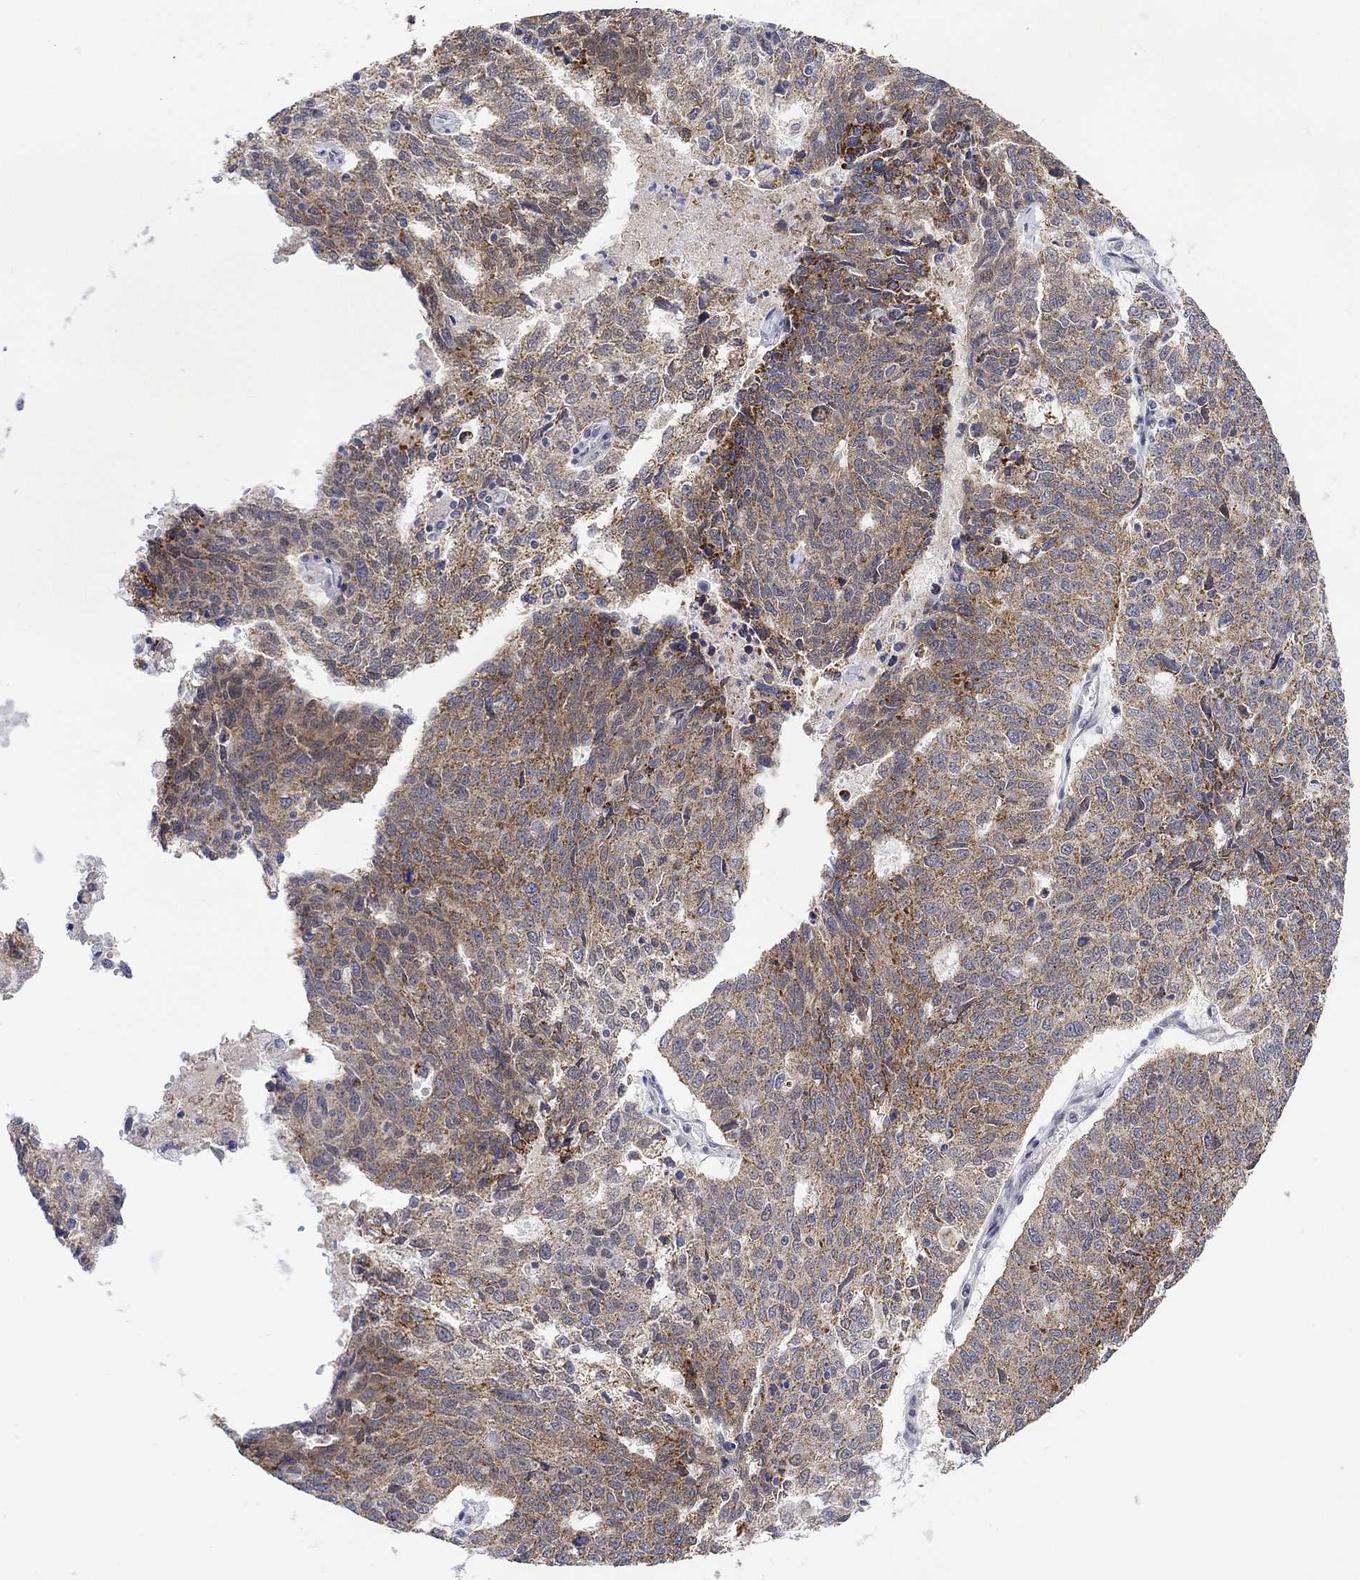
{"staining": {"intensity": "moderate", "quantity": "25%-75%", "location": "cytoplasmic/membranous"}, "tissue": "ovarian cancer", "cell_type": "Tumor cells", "image_type": "cancer", "snomed": [{"axis": "morphology", "description": "Cystadenocarcinoma, serous, NOS"}, {"axis": "topography", "description": "Ovary"}], "caption": "Ovarian cancer stained with immunohistochemistry (IHC) exhibits moderate cytoplasmic/membranous expression in approximately 25%-75% of tumor cells. (brown staining indicates protein expression, while blue staining denotes nuclei).", "gene": "SLC48A1", "patient": {"sex": "female", "age": 71}}